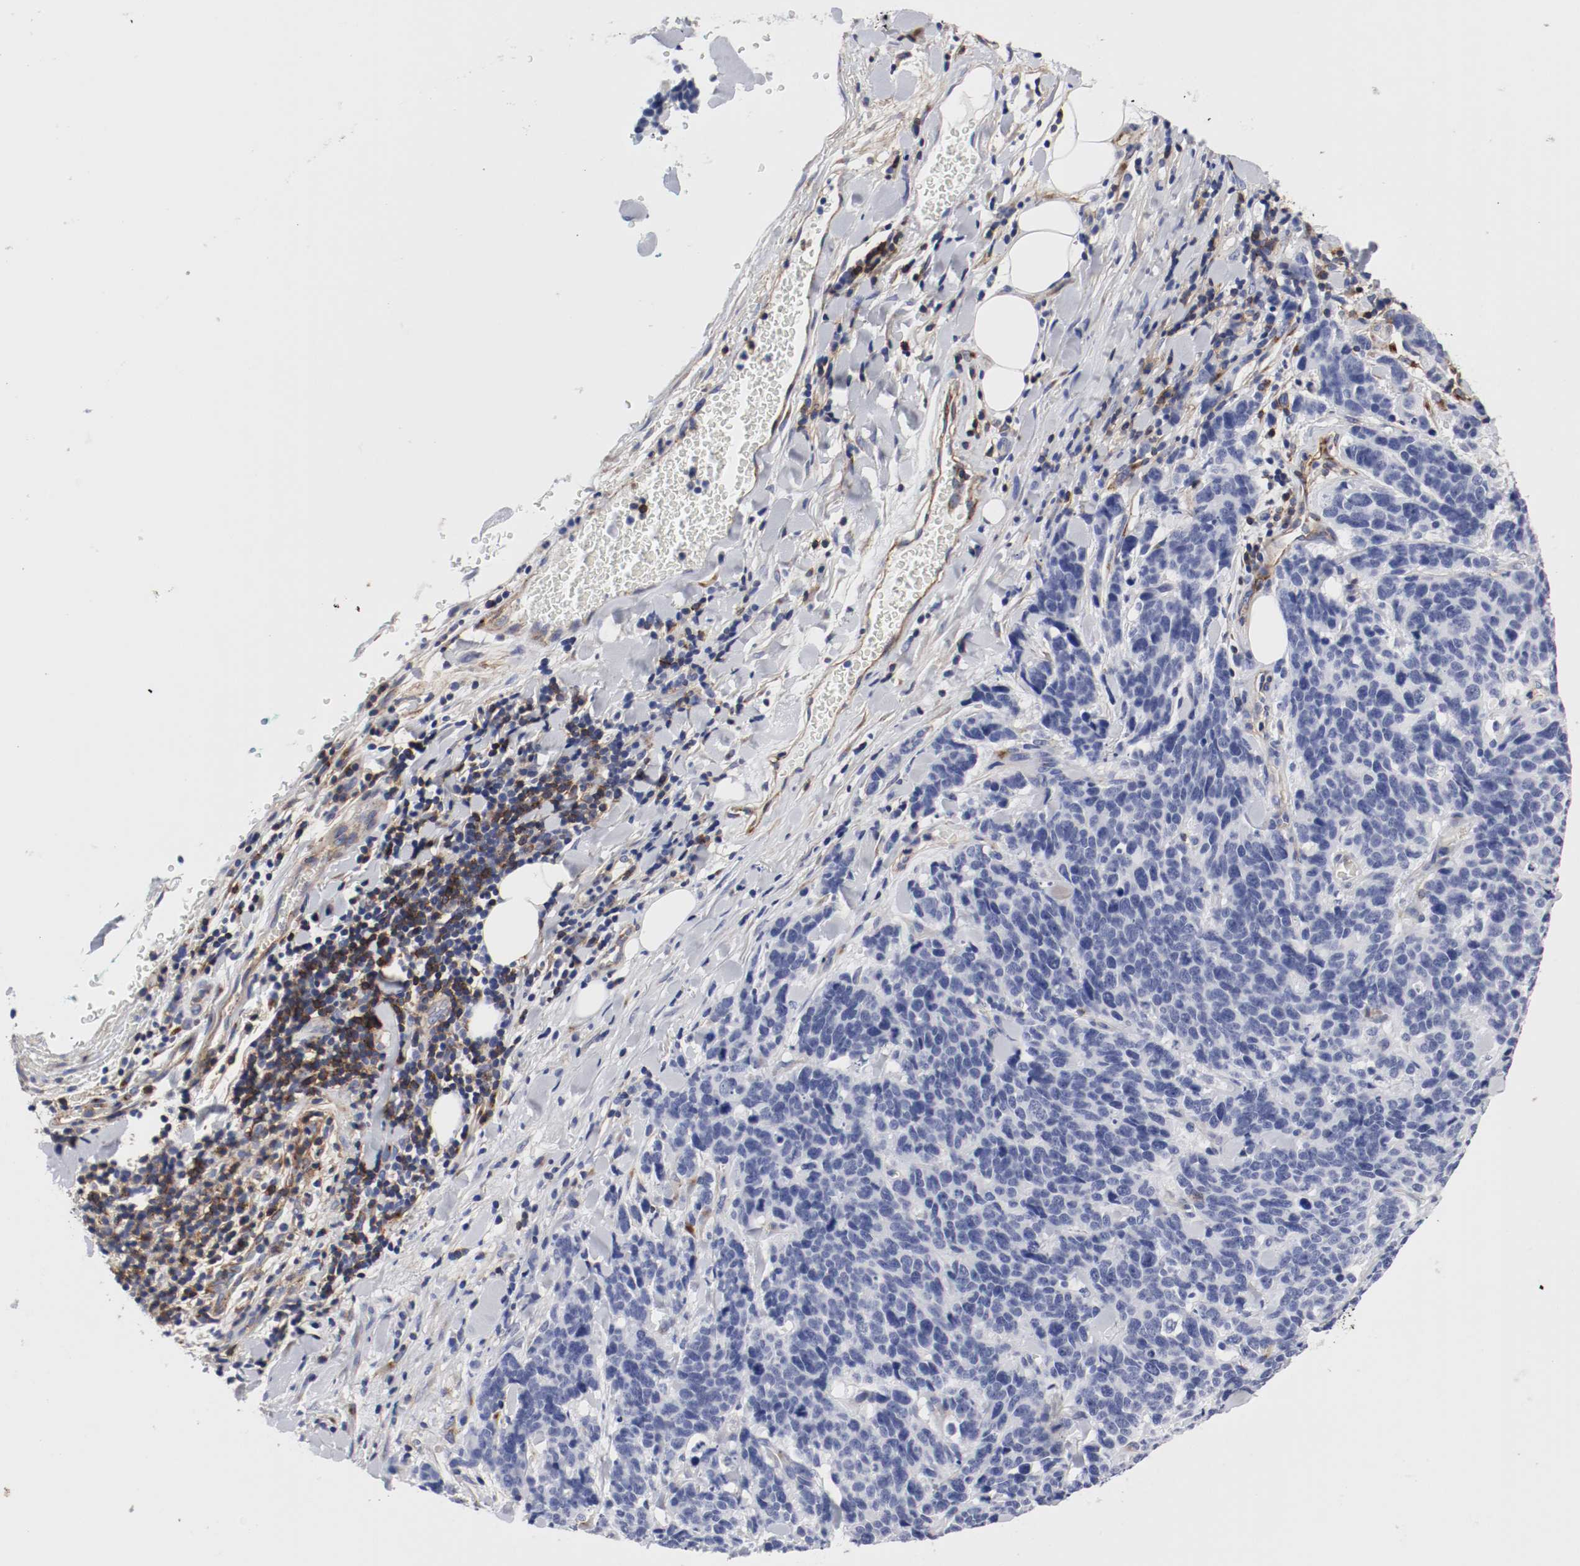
{"staining": {"intensity": "negative", "quantity": "none", "location": "none"}, "tissue": "lung cancer", "cell_type": "Tumor cells", "image_type": "cancer", "snomed": [{"axis": "morphology", "description": "Neoplasm, malignant, NOS"}, {"axis": "topography", "description": "Lung"}], "caption": "Tumor cells are negative for brown protein staining in malignant neoplasm (lung).", "gene": "IFITM1", "patient": {"sex": "female", "age": 58}}